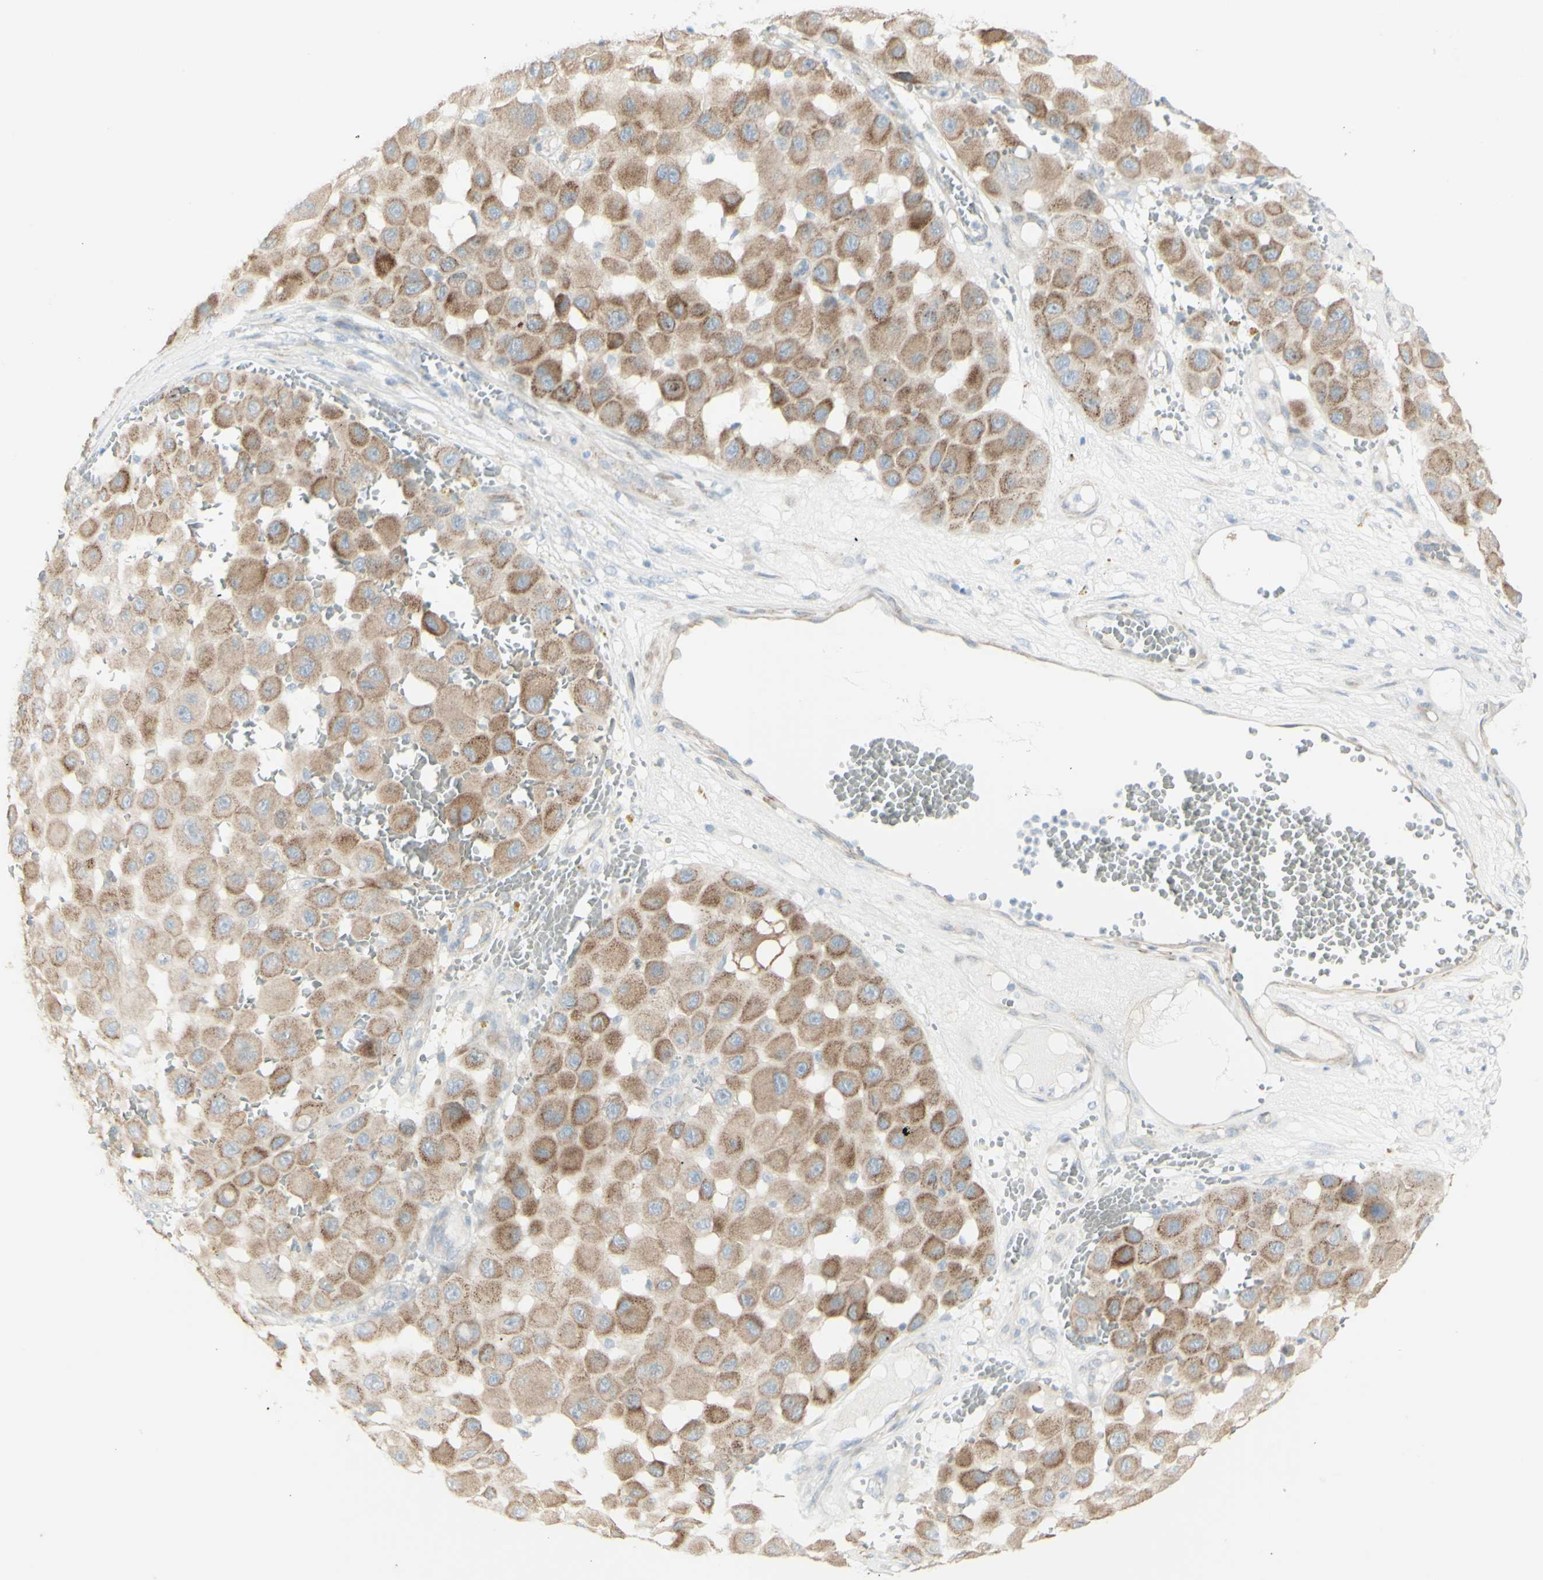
{"staining": {"intensity": "moderate", "quantity": ">75%", "location": "cytoplasmic/membranous"}, "tissue": "melanoma", "cell_type": "Tumor cells", "image_type": "cancer", "snomed": [{"axis": "morphology", "description": "Malignant melanoma, NOS"}, {"axis": "topography", "description": "Skin"}], "caption": "High-magnification brightfield microscopy of malignant melanoma stained with DAB (brown) and counterstained with hematoxylin (blue). tumor cells exhibit moderate cytoplasmic/membranous staining is present in approximately>75% of cells.", "gene": "NDST4", "patient": {"sex": "female", "age": 81}}